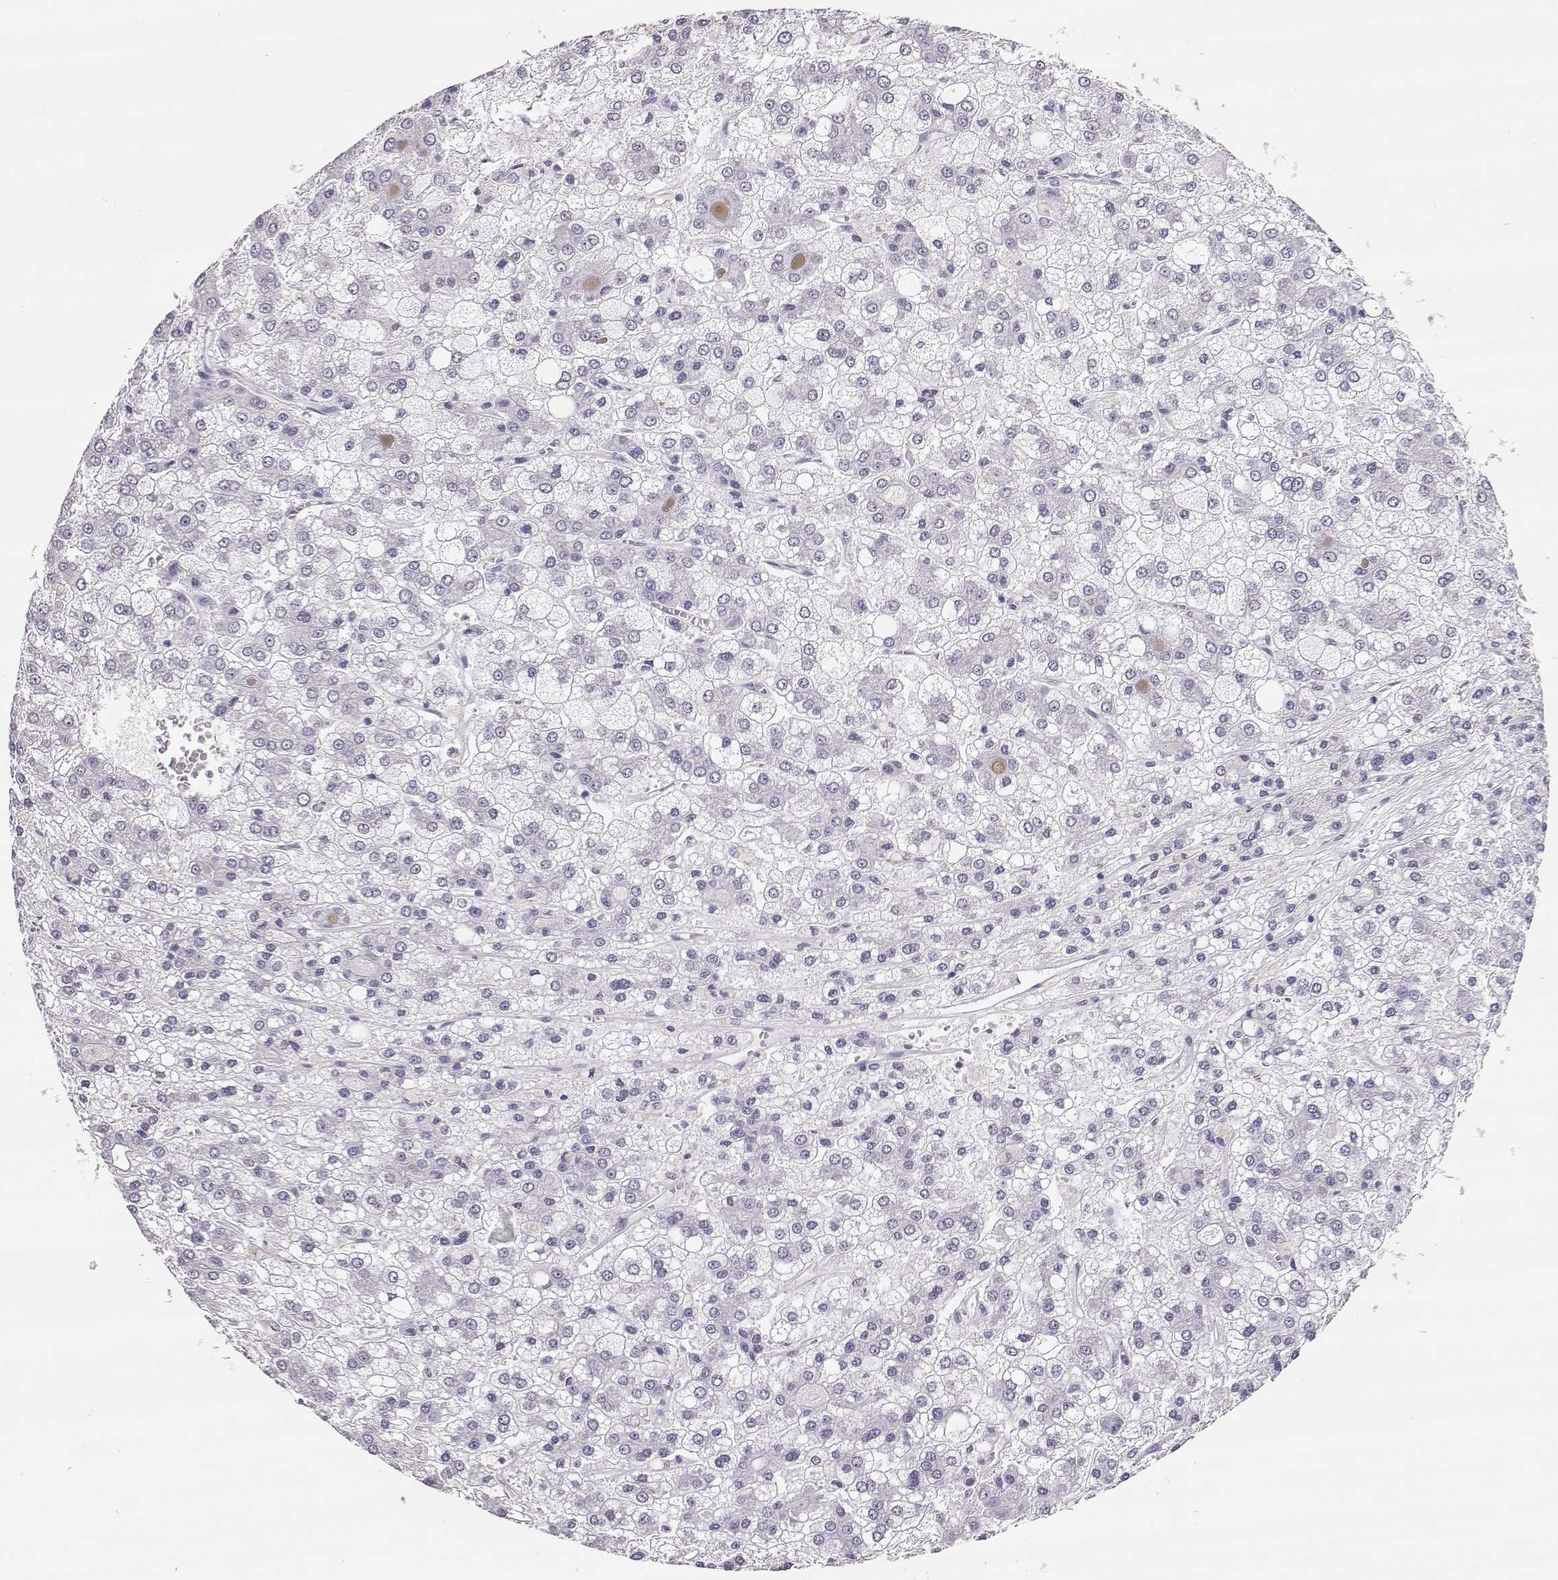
{"staining": {"intensity": "negative", "quantity": "none", "location": "none"}, "tissue": "liver cancer", "cell_type": "Tumor cells", "image_type": "cancer", "snomed": [{"axis": "morphology", "description": "Carcinoma, Hepatocellular, NOS"}, {"axis": "topography", "description": "Liver"}], "caption": "A high-resolution image shows immunohistochemistry (IHC) staining of hepatocellular carcinoma (liver), which shows no significant staining in tumor cells.", "gene": "POLI", "patient": {"sex": "male", "age": 73}}